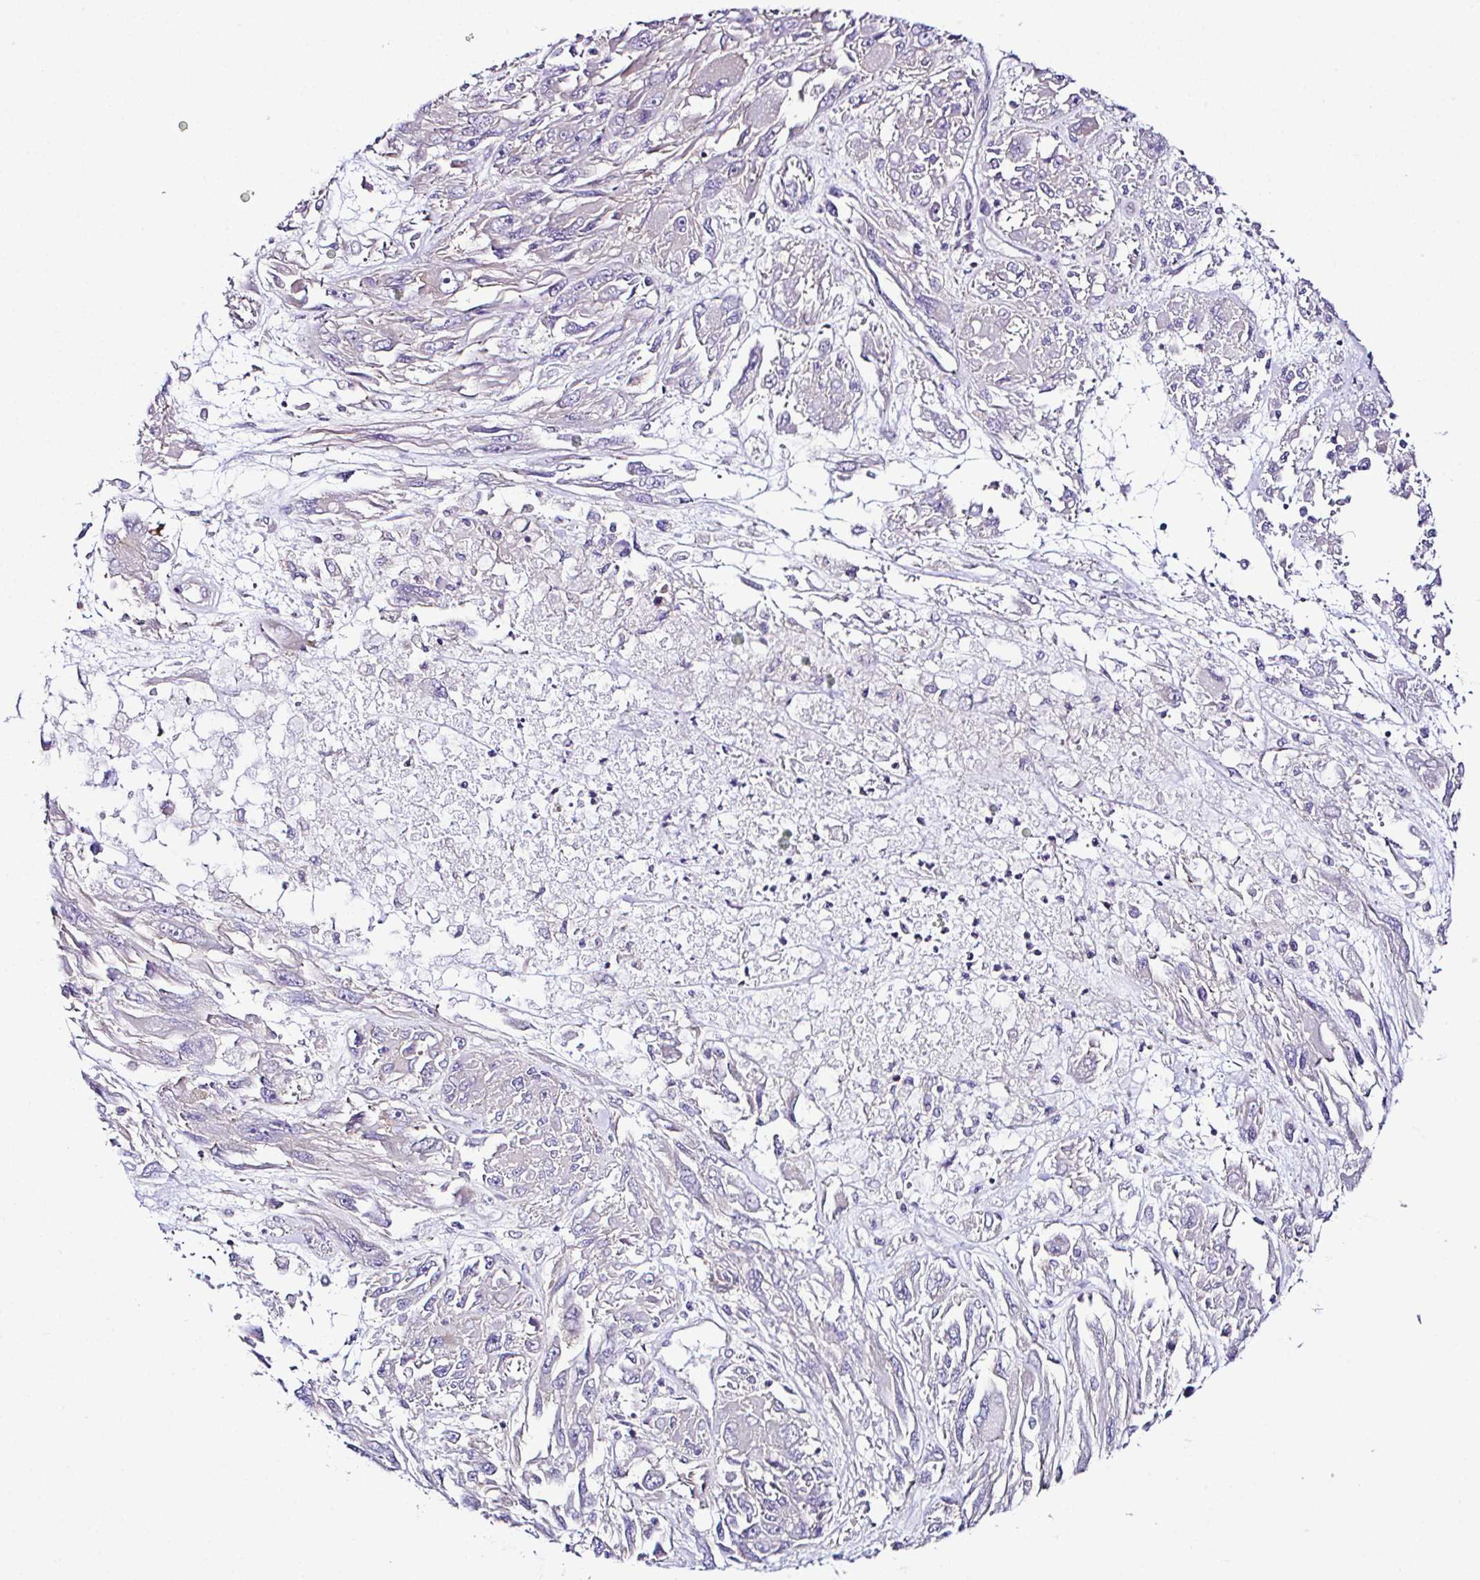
{"staining": {"intensity": "negative", "quantity": "none", "location": "none"}, "tissue": "melanoma", "cell_type": "Tumor cells", "image_type": "cancer", "snomed": [{"axis": "morphology", "description": "Malignant melanoma, NOS"}, {"axis": "topography", "description": "Skin"}], "caption": "Tumor cells are negative for protein expression in human melanoma.", "gene": "OR4P4", "patient": {"sex": "female", "age": 91}}